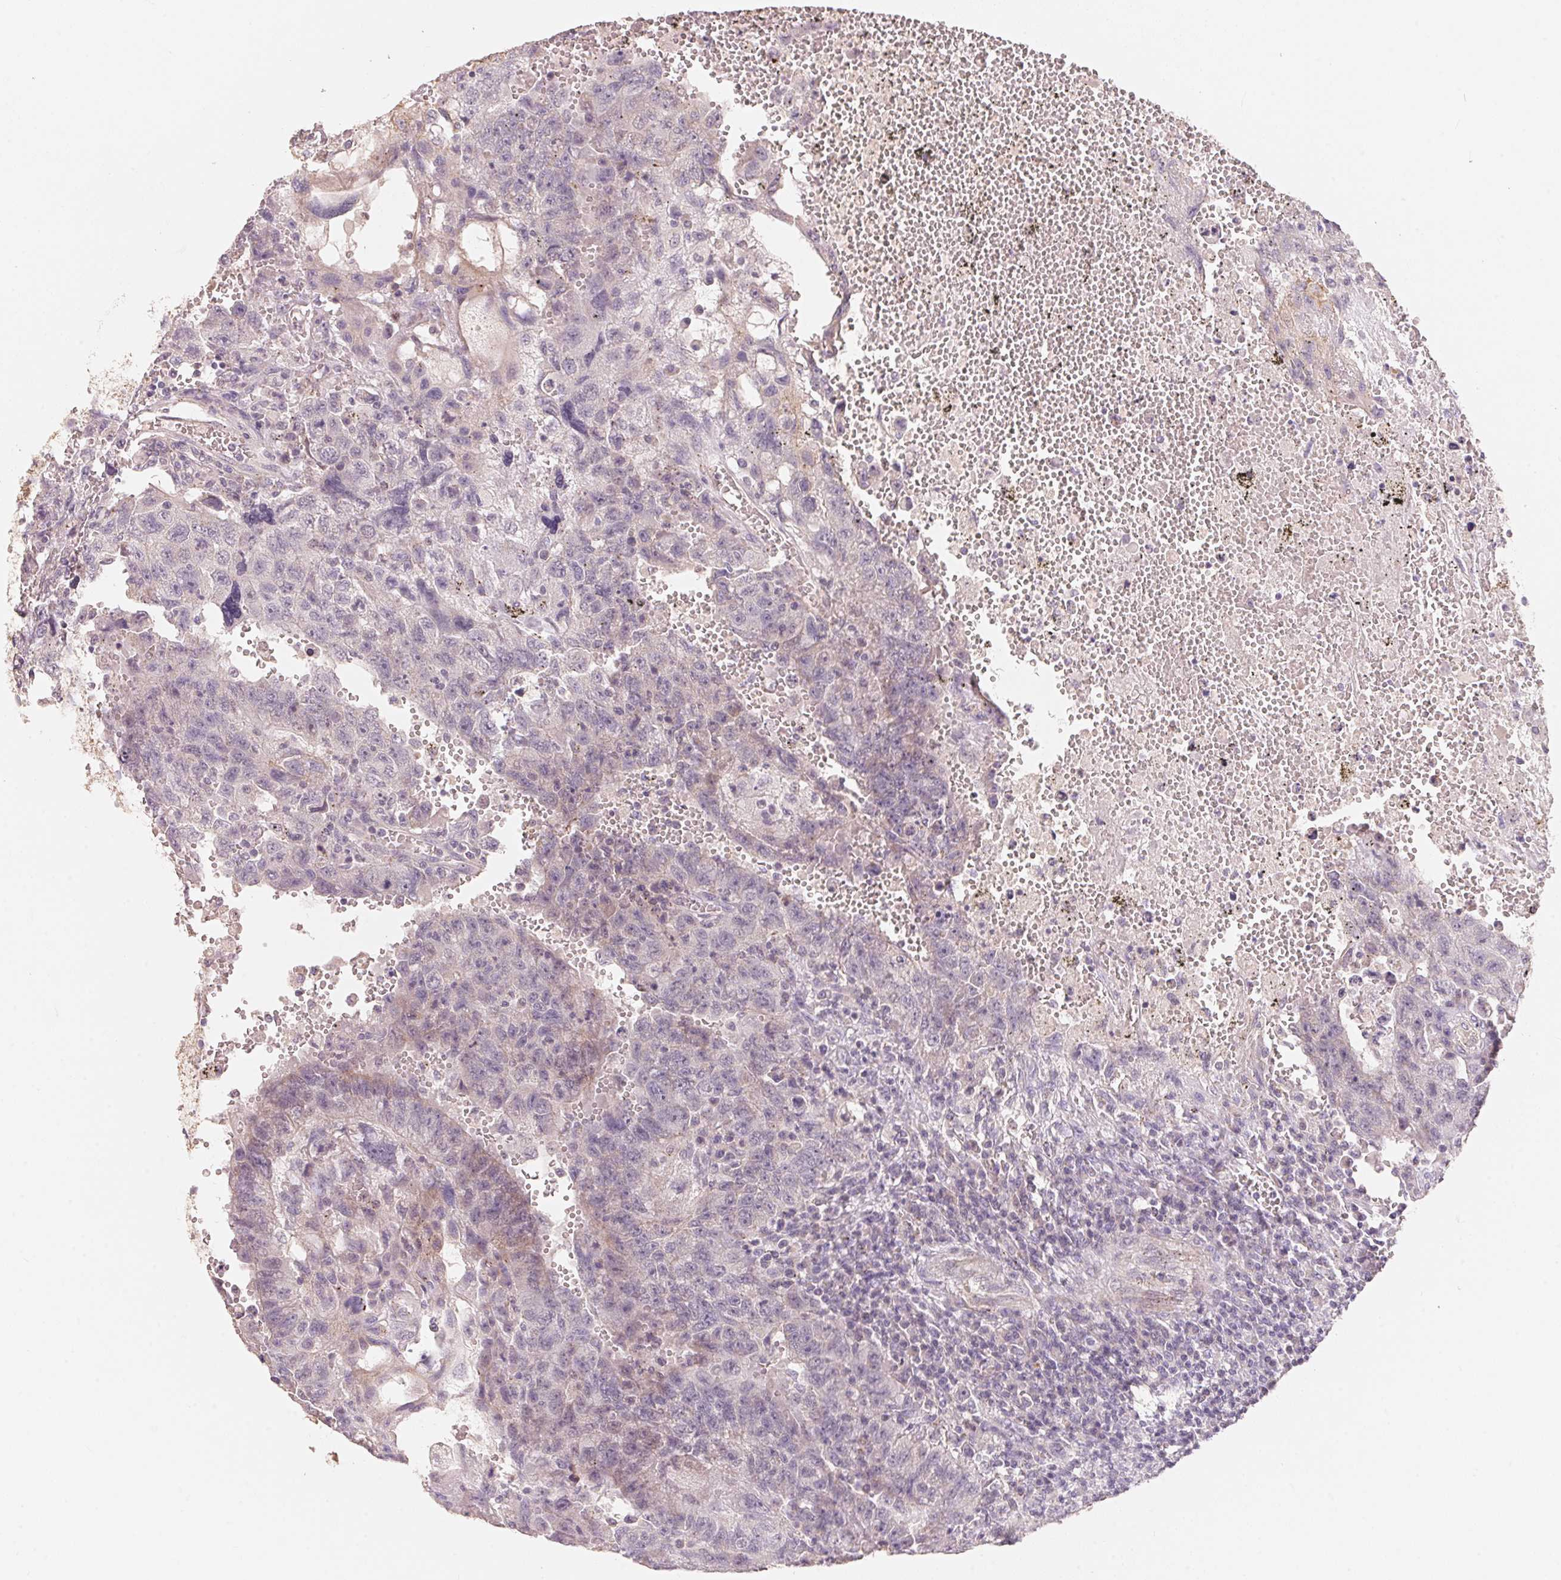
{"staining": {"intensity": "negative", "quantity": "none", "location": "none"}, "tissue": "testis cancer", "cell_type": "Tumor cells", "image_type": "cancer", "snomed": [{"axis": "morphology", "description": "Carcinoma, Embryonal, NOS"}, {"axis": "topography", "description": "Testis"}], "caption": "Tumor cells are negative for brown protein staining in testis embryonal carcinoma. The staining is performed using DAB (3,3'-diaminobenzidine) brown chromogen with nuclei counter-stained in using hematoxylin.", "gene": "TP53AIP1", "patient": {"sex": "male", "age": 26}}